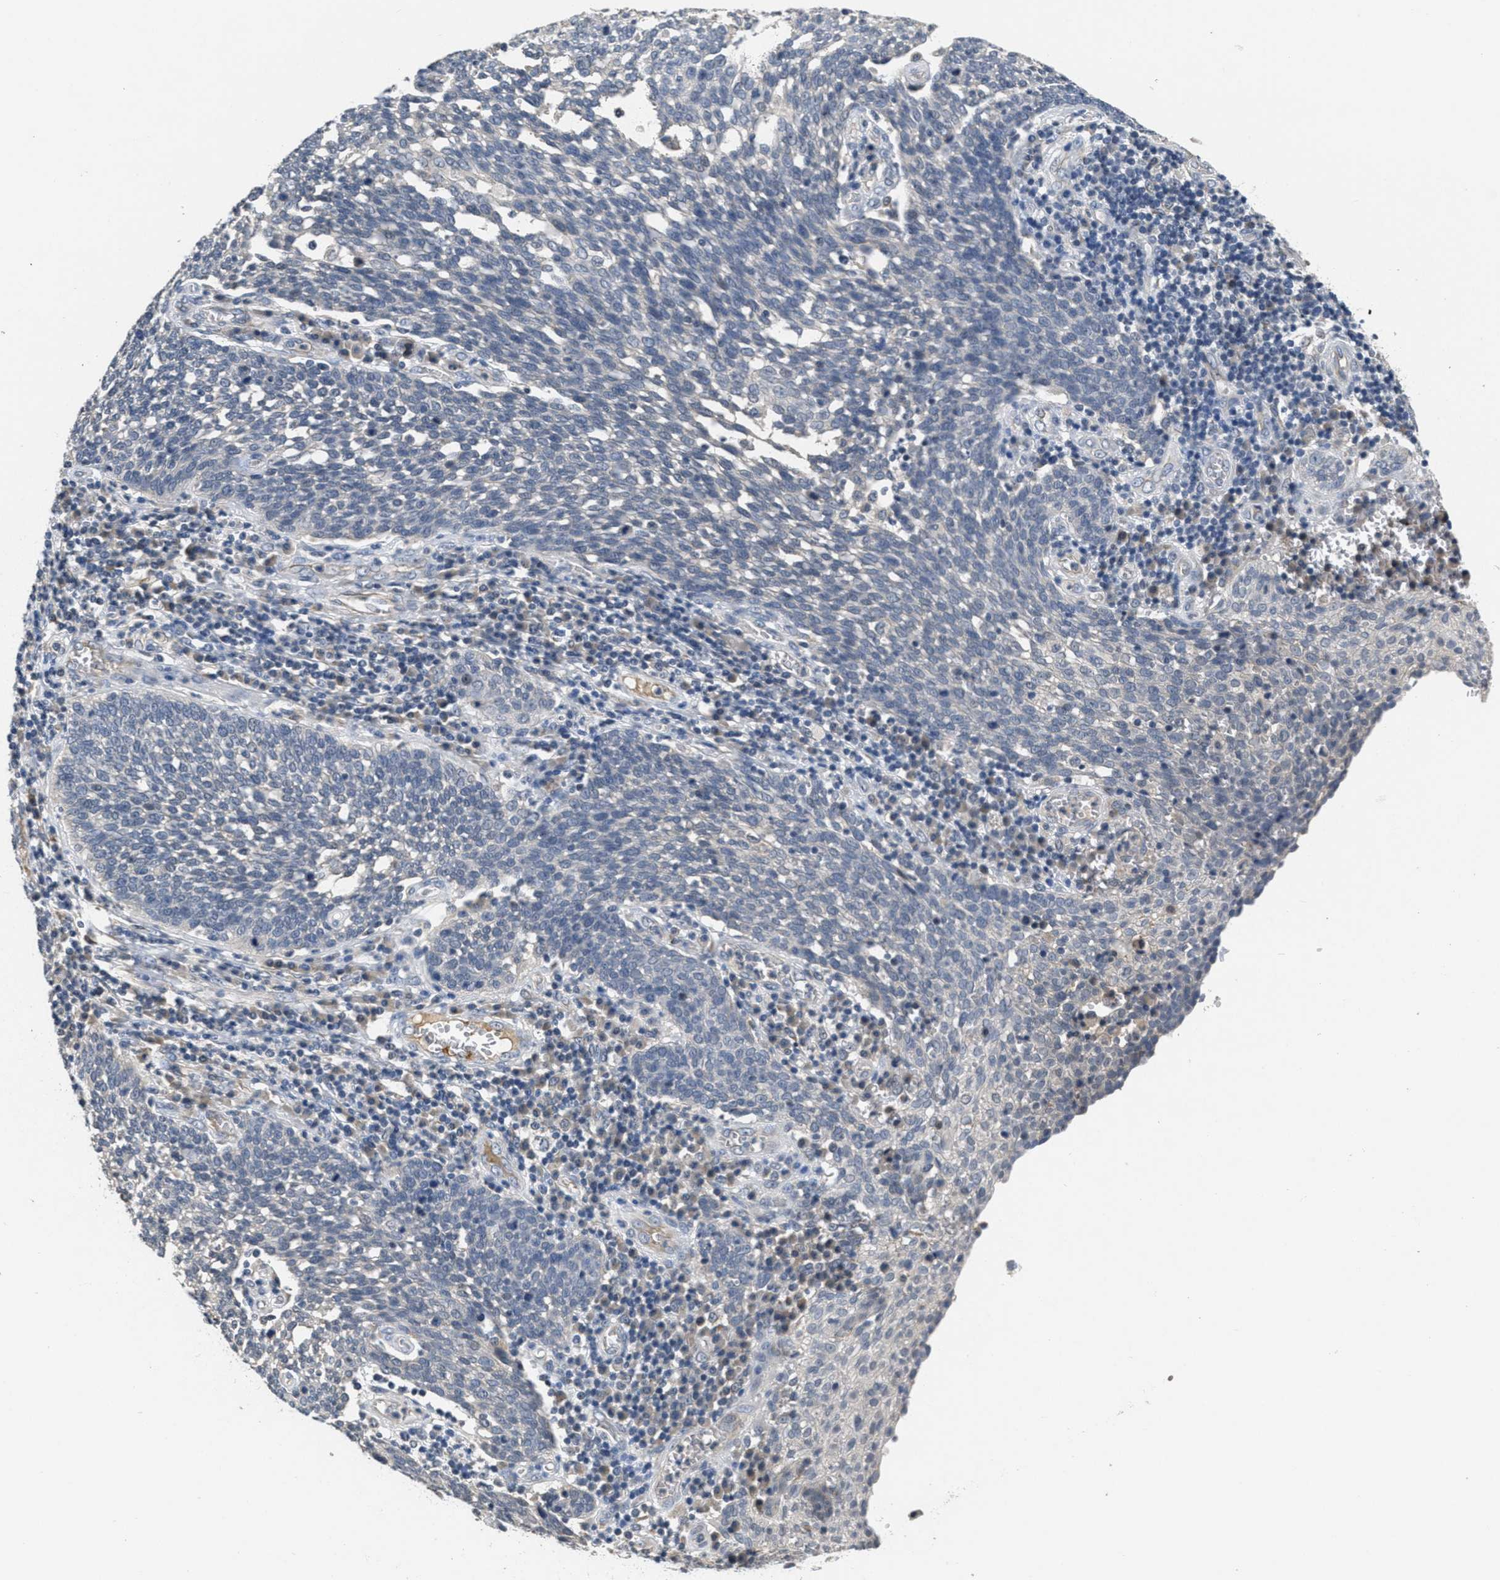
{"staining": {"intensity": "negative", "quantity": "none", "location": "none"}, "tissue": "cervical cancer", "cell_type": "Tumor cells", "image_type": "cancer", "snomed": [{"axis": "morphology", "description": "Squamous cell carcinoma, NOS"}, {"axis": "topography", "description": "Cervix"}], "caption": "Immunohistochemistry (IHC) histopathology image of neoplastic tissue: human cervical cancer stained with DAB demonstrates no significant protein positivity in tumor cells.", "gene": "ANGPT1", "patient": {"sex": "female", "age": 34}}